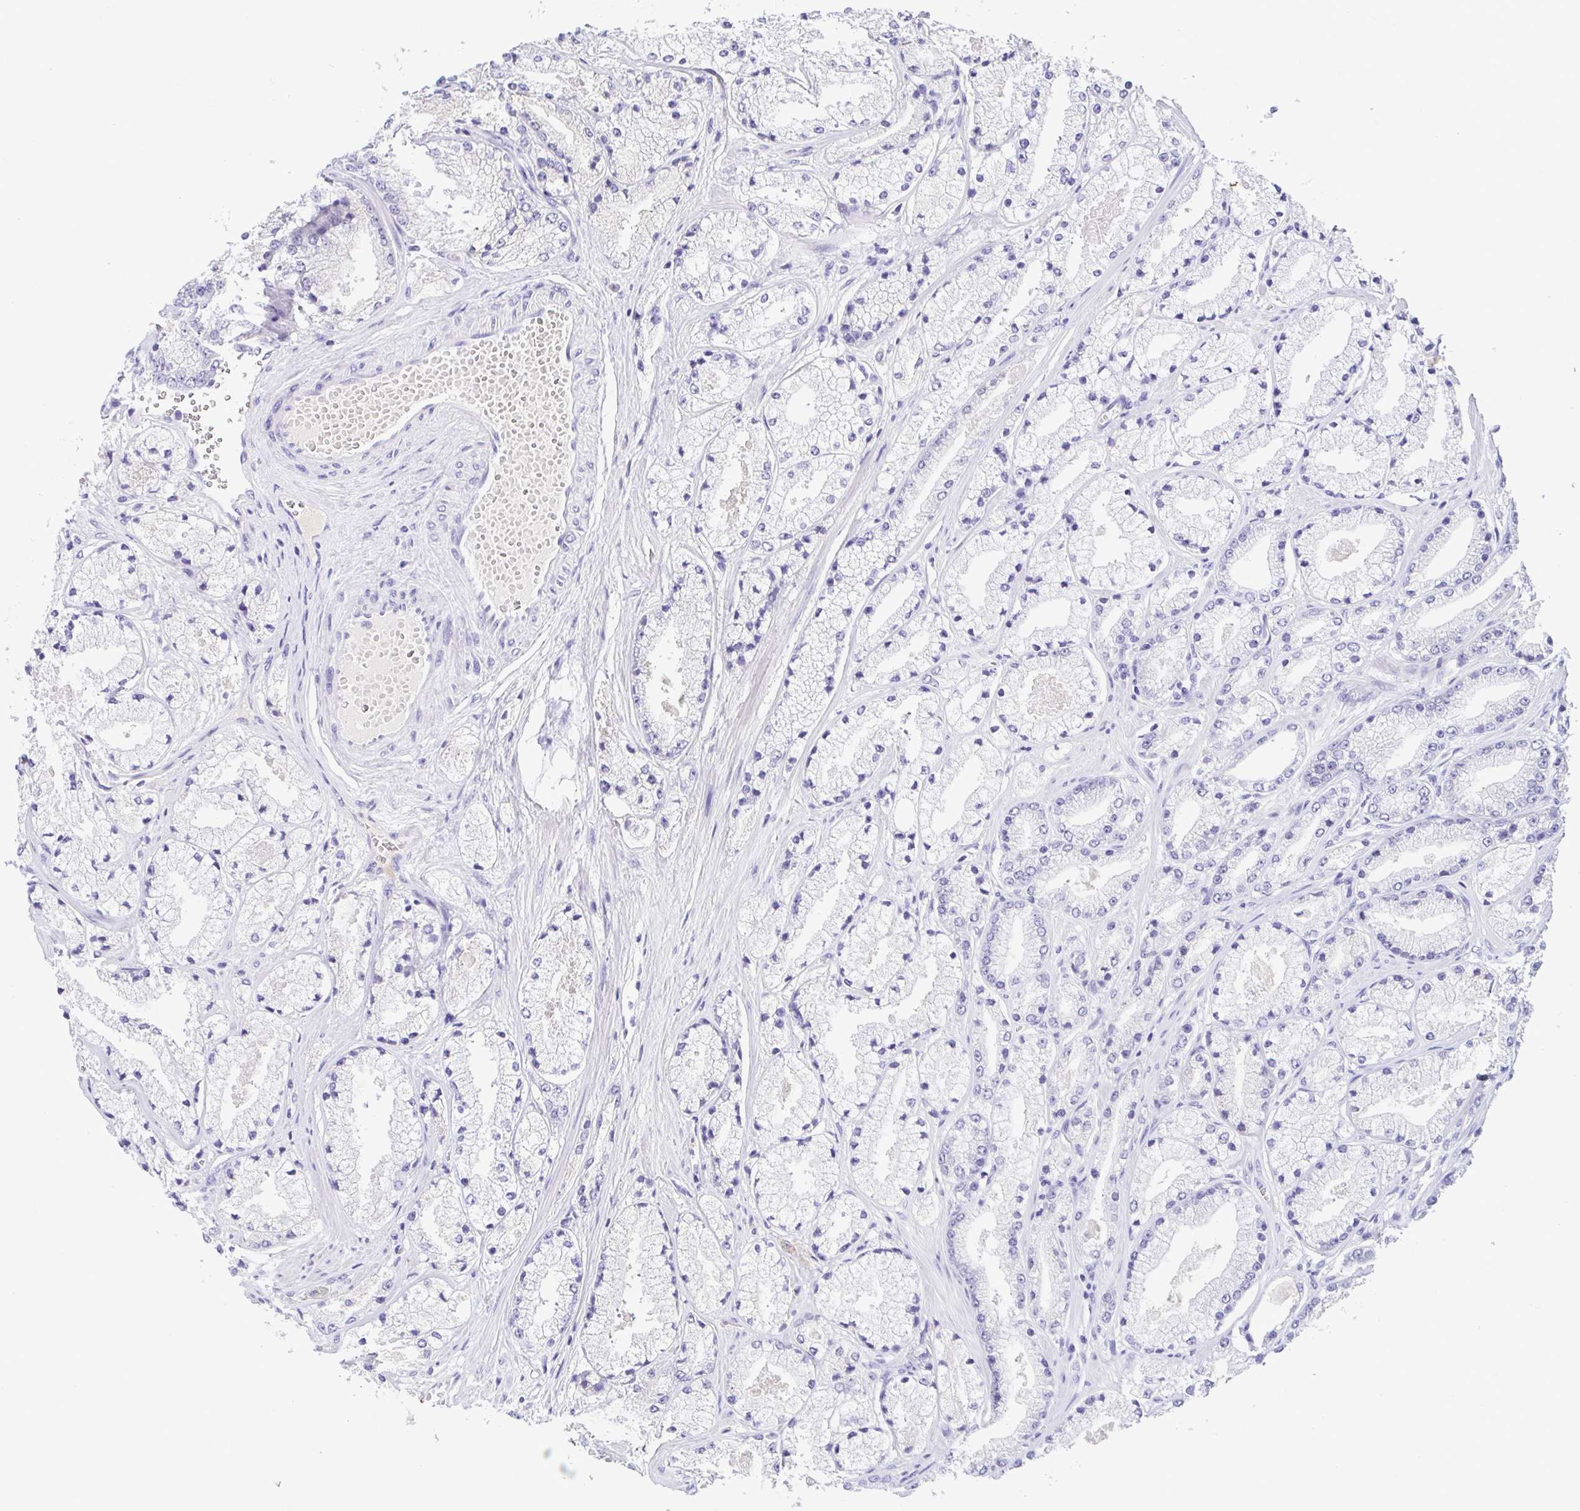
{"staining": {"intensity": "negative", "quantity": "none", "location": "none"}, "tissue": "prostate cancer", "cell_type": "Tumor cells", "image_type": "cancer", "snomed": [{"axis": "morphology", "description": "Adenocarcinoma, High grade"}, {"axis": "topography", "description": "Prostate"}], "caption": "Immunohistochemistry (IHC) photomicrograph of neoplastic tissue: prostate adenocarcinoma (high-grade) stained with DAB (3,3'-diaminobenzidine) reveals no significant protein expression in tumor cells.", "gene": "A1BG", "patient": {"sex": "male", "age": 63}}